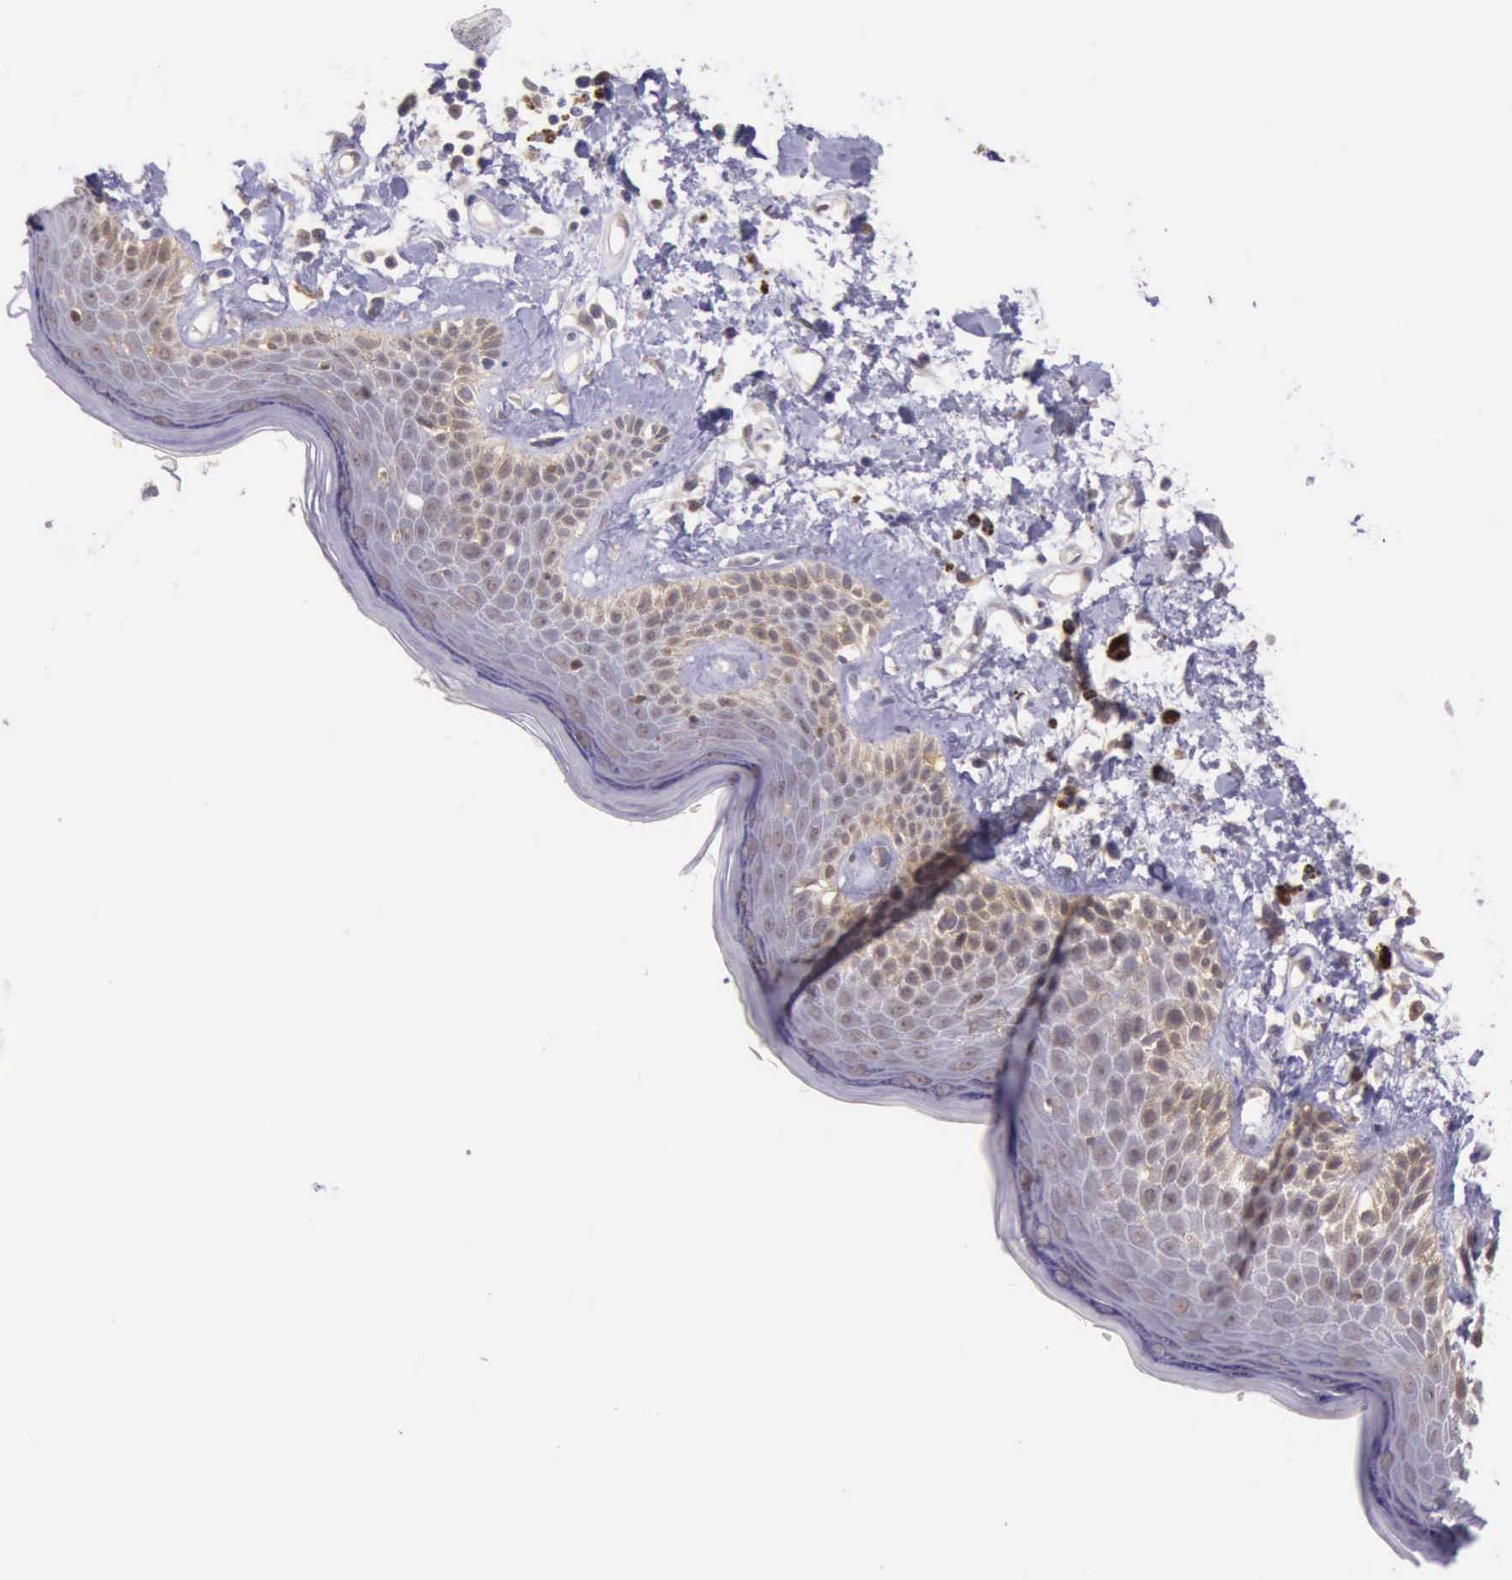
{"staining": {"intensity": "moderate", "quantity": "25%-75%", "location": "cytoplasmic/membranous,nuclear"}, "tissue": "skin", "cell_type": "Epidermal cells", "image_type": "normal", "snomed": [{"axis": "morphology", "description": "Normal tissue, NOS"}, {"axis": "topography", "description": "Anal"}], "caption": "Epidermal cells exhibit medium levels of moderate cytoplasmic/membranous,nuclear staining in approximately 25%-75% of cells in unremarkable human skin.", "gene": "PLEK2", "patient": {"sex": "female", "age": 78}}